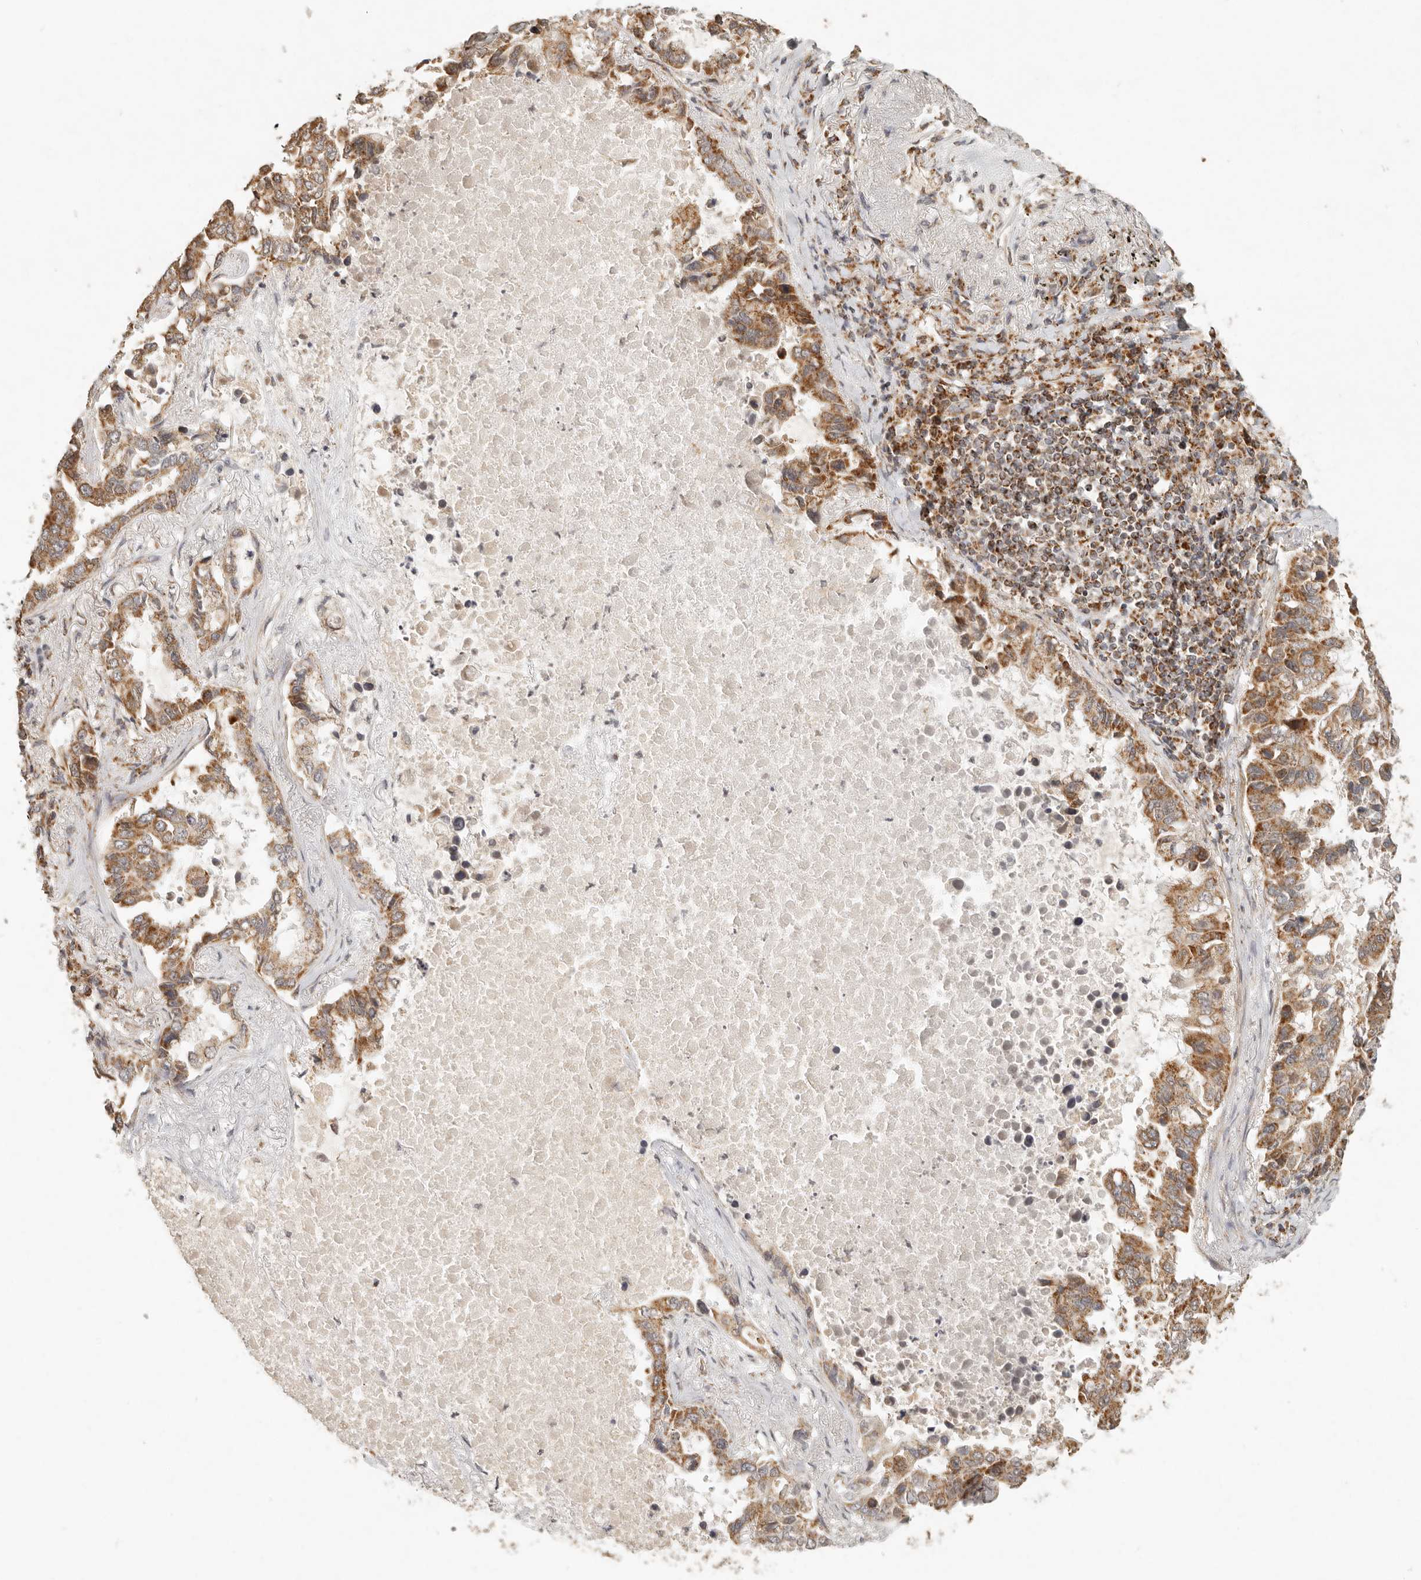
{"staining": {"intensity": "moderate", "quantity": ">75%", "location": "cytoplasmic/membranous"}, "tissue": "lung cancer", "cell_type": "Tumor cells", "image_type": "cancer", "snomed": [{"axis": "morphology", "description": "Adenocarcinoma, NOS"}, {"axis": "topography", "description": "Lung"}], "caption": "The immunohistochemical stain highlights moderate cytoplasmic/membranous staining in tumor cells of lung cancer tissue. The protein of interest is stained brown, and the nuclei are stained in blue (DAB IHC with brightfield microscopy, high magnification).", "gene": "MRPL55", "patient": {"sex": "male", "age": 64}}